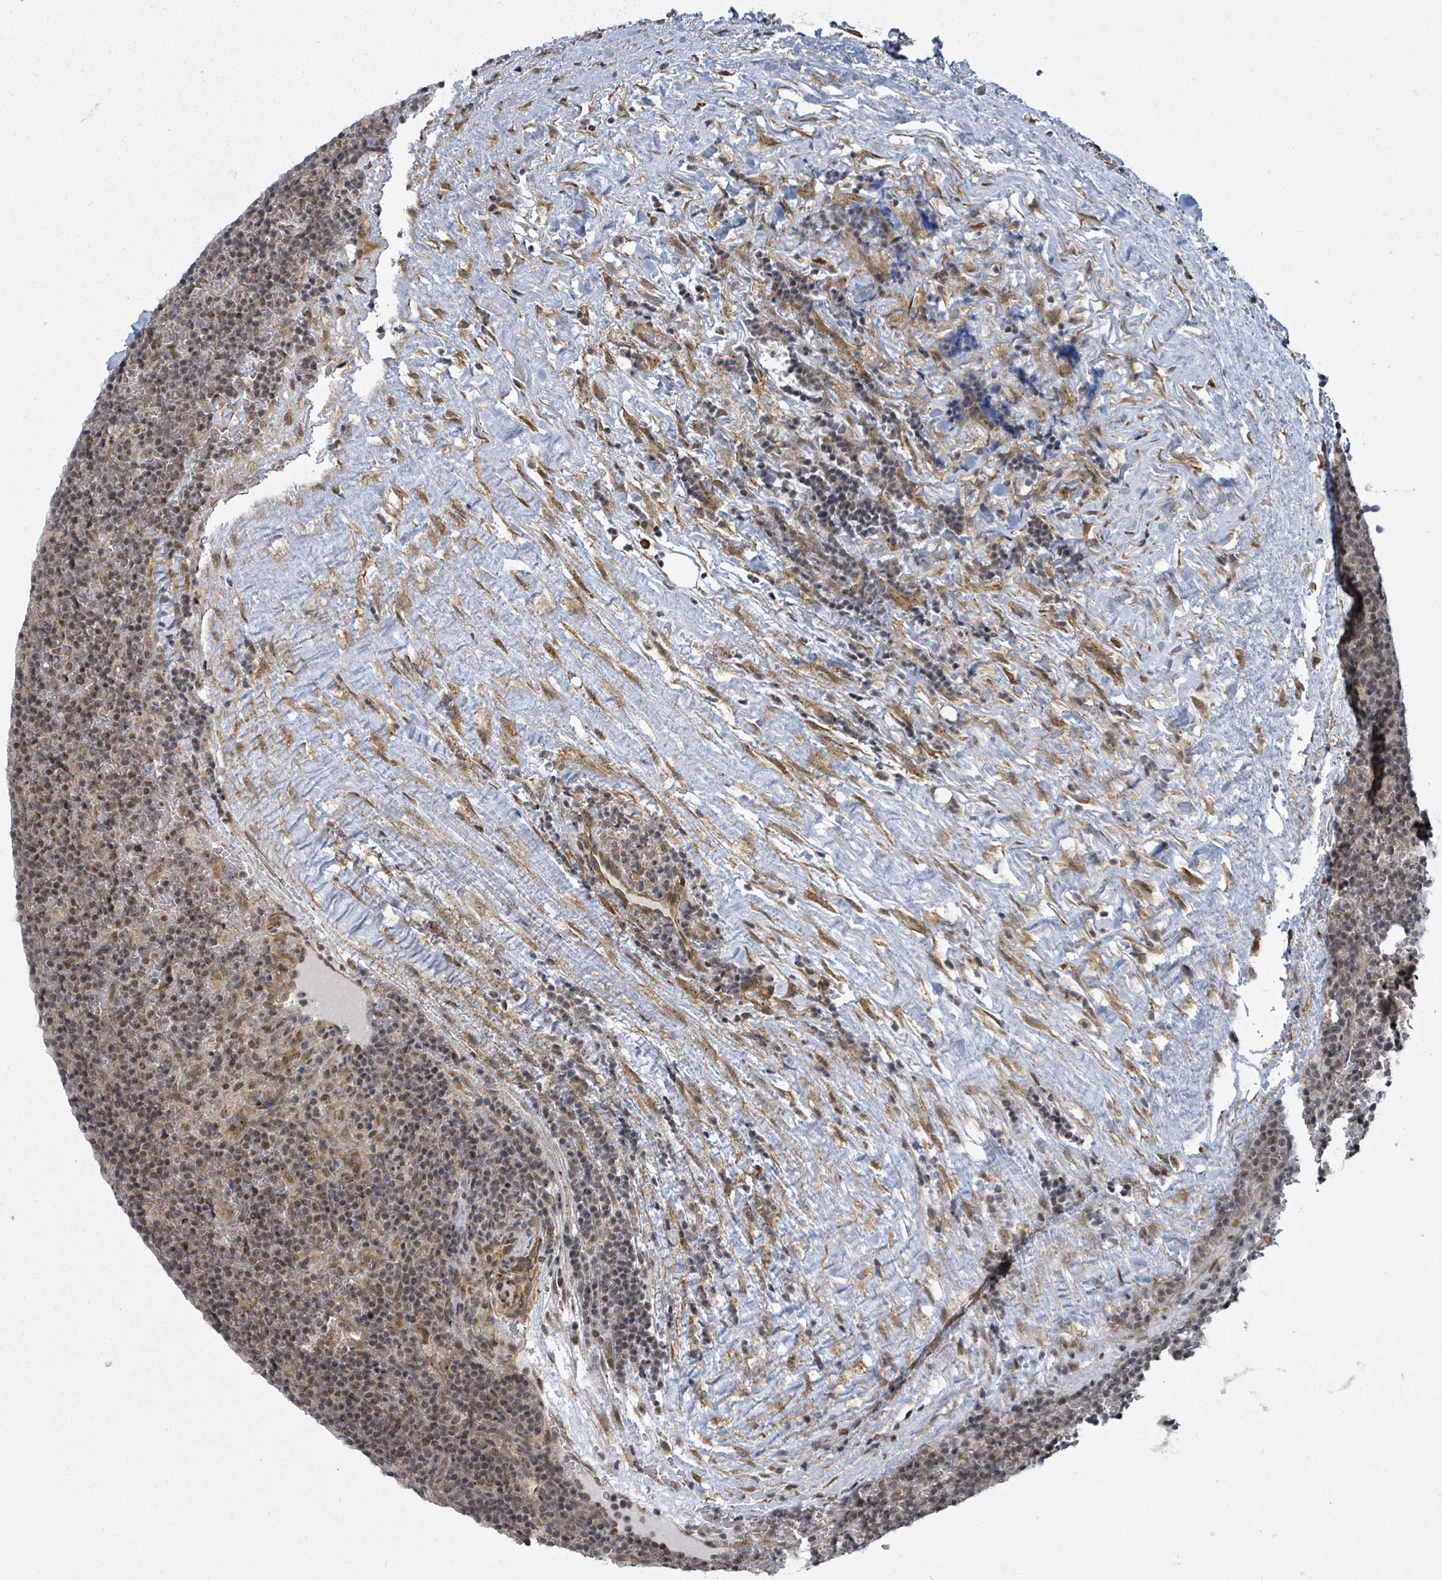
{"staining": {"intensity": "weak", "quantity": "<25%", "location": "nuclear"}, "tissue": "lymphoma", "cell_type": "Tumor cells", "image_type": "cancer", "snomed": [{"axis": "morphology", "description": "Malignant lymphoma, non-Hodgkin's type, Low grade"}, {"axis": "topography", "description": "Lymph node"}], "caption": "Tumor cells are negative for brown protein staining in lymphoma.", "gene": "PSMG2", "patient": {"sex": "female", "age": 67}}